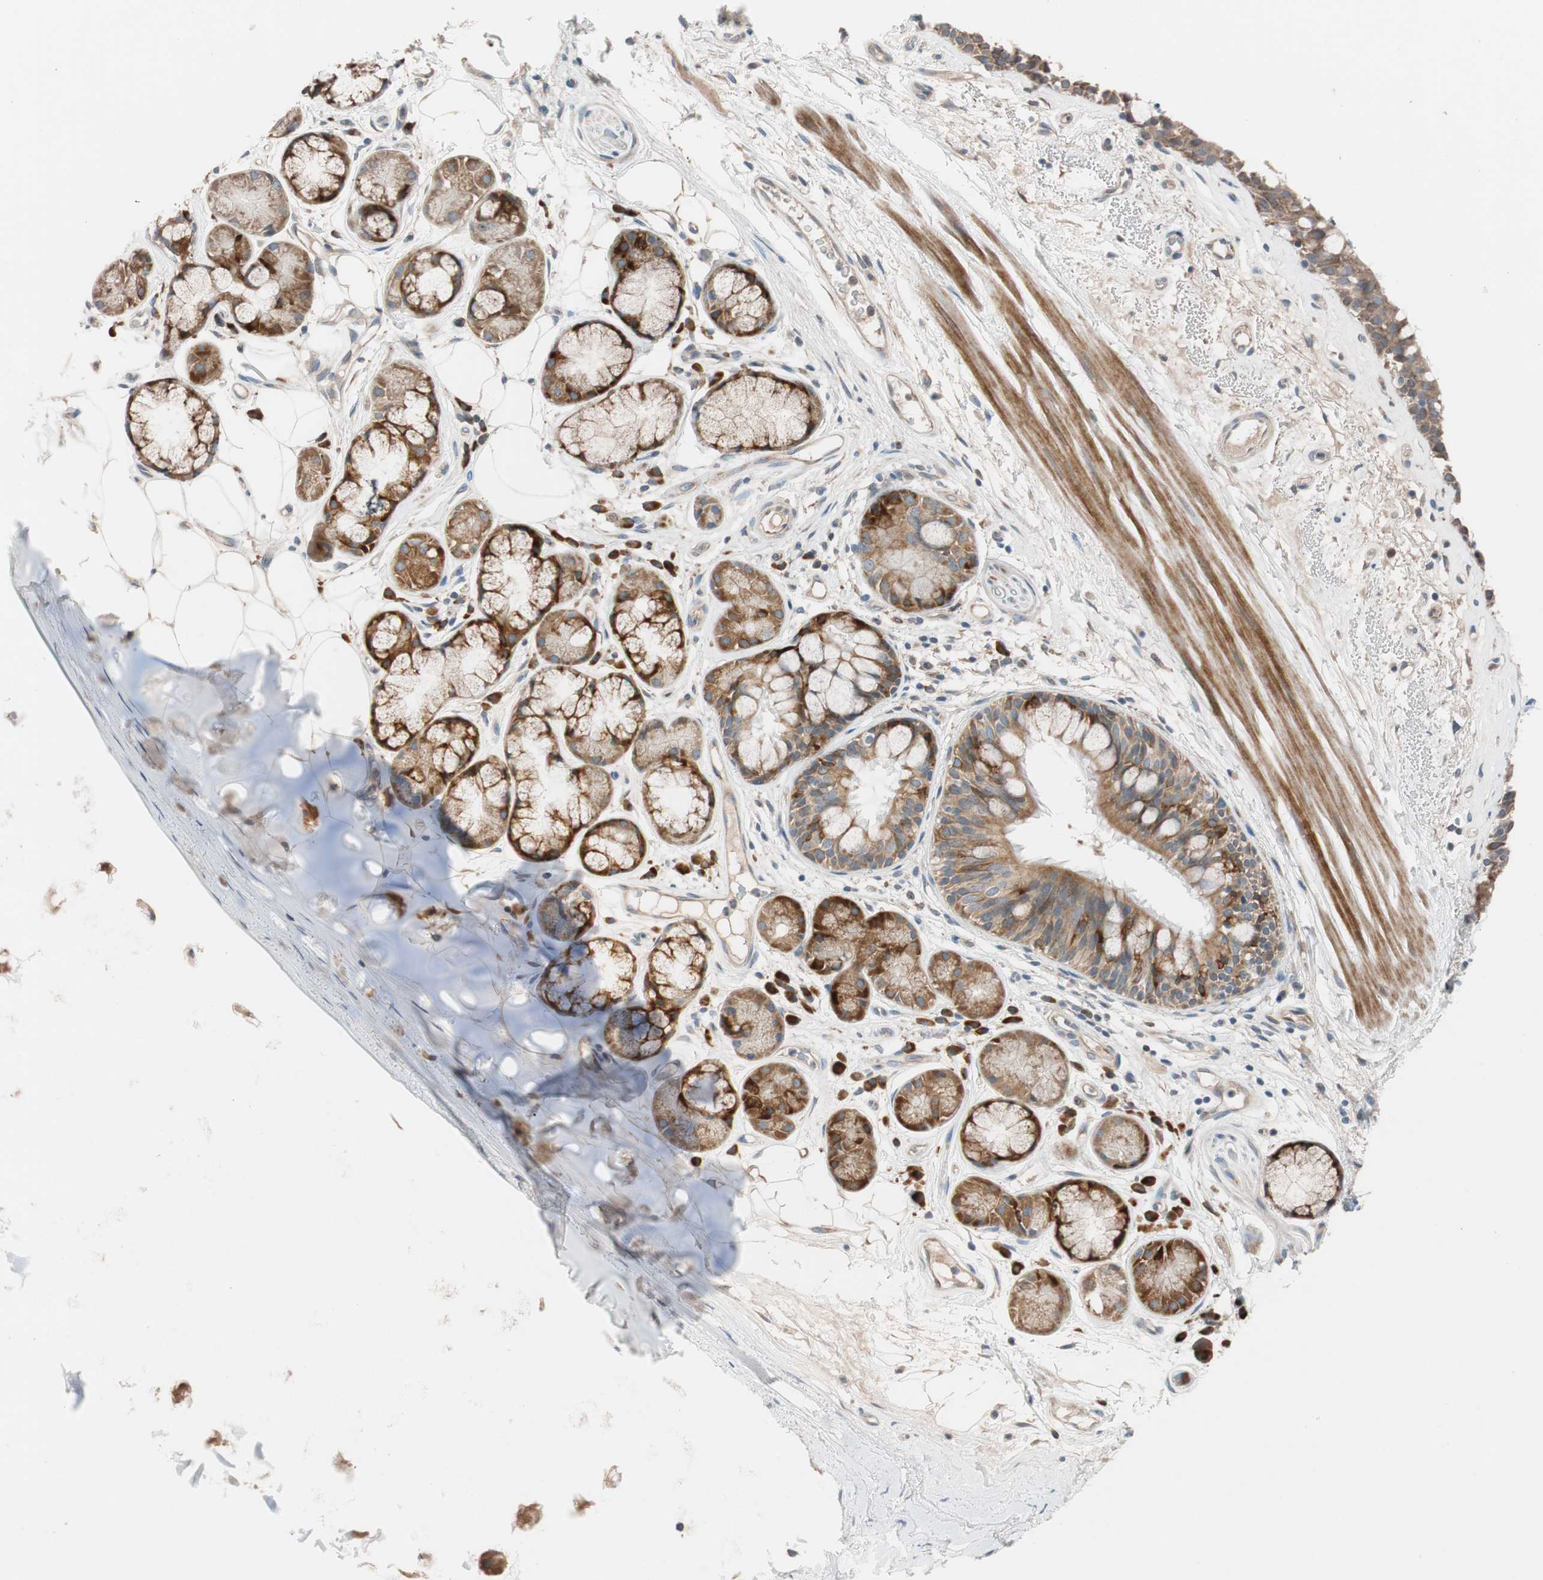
{"staining": {"intensity": "moderate", "quantity": ">75%", "location": "cytoplasmic/membranous"}, "tissue": "bronchus", "cell_type": "Respiratory epithelial cells", "image_type": "normal", "snomed": [{"axis": "morphology", "description": "Normal tissue, NOS"}, {"axis": "topography", "description": "Bronchus"}], "caption": "Protein analysis of normal bronchus exhibits moderate cytoplasmic/membranous positivity in approximately >75% of respiratory epithelial cells. (Brightfield microscopy of DAB IHC at high magnification).", "gene": "FAAH", "patient": {"sex": "male", "age": 66}}